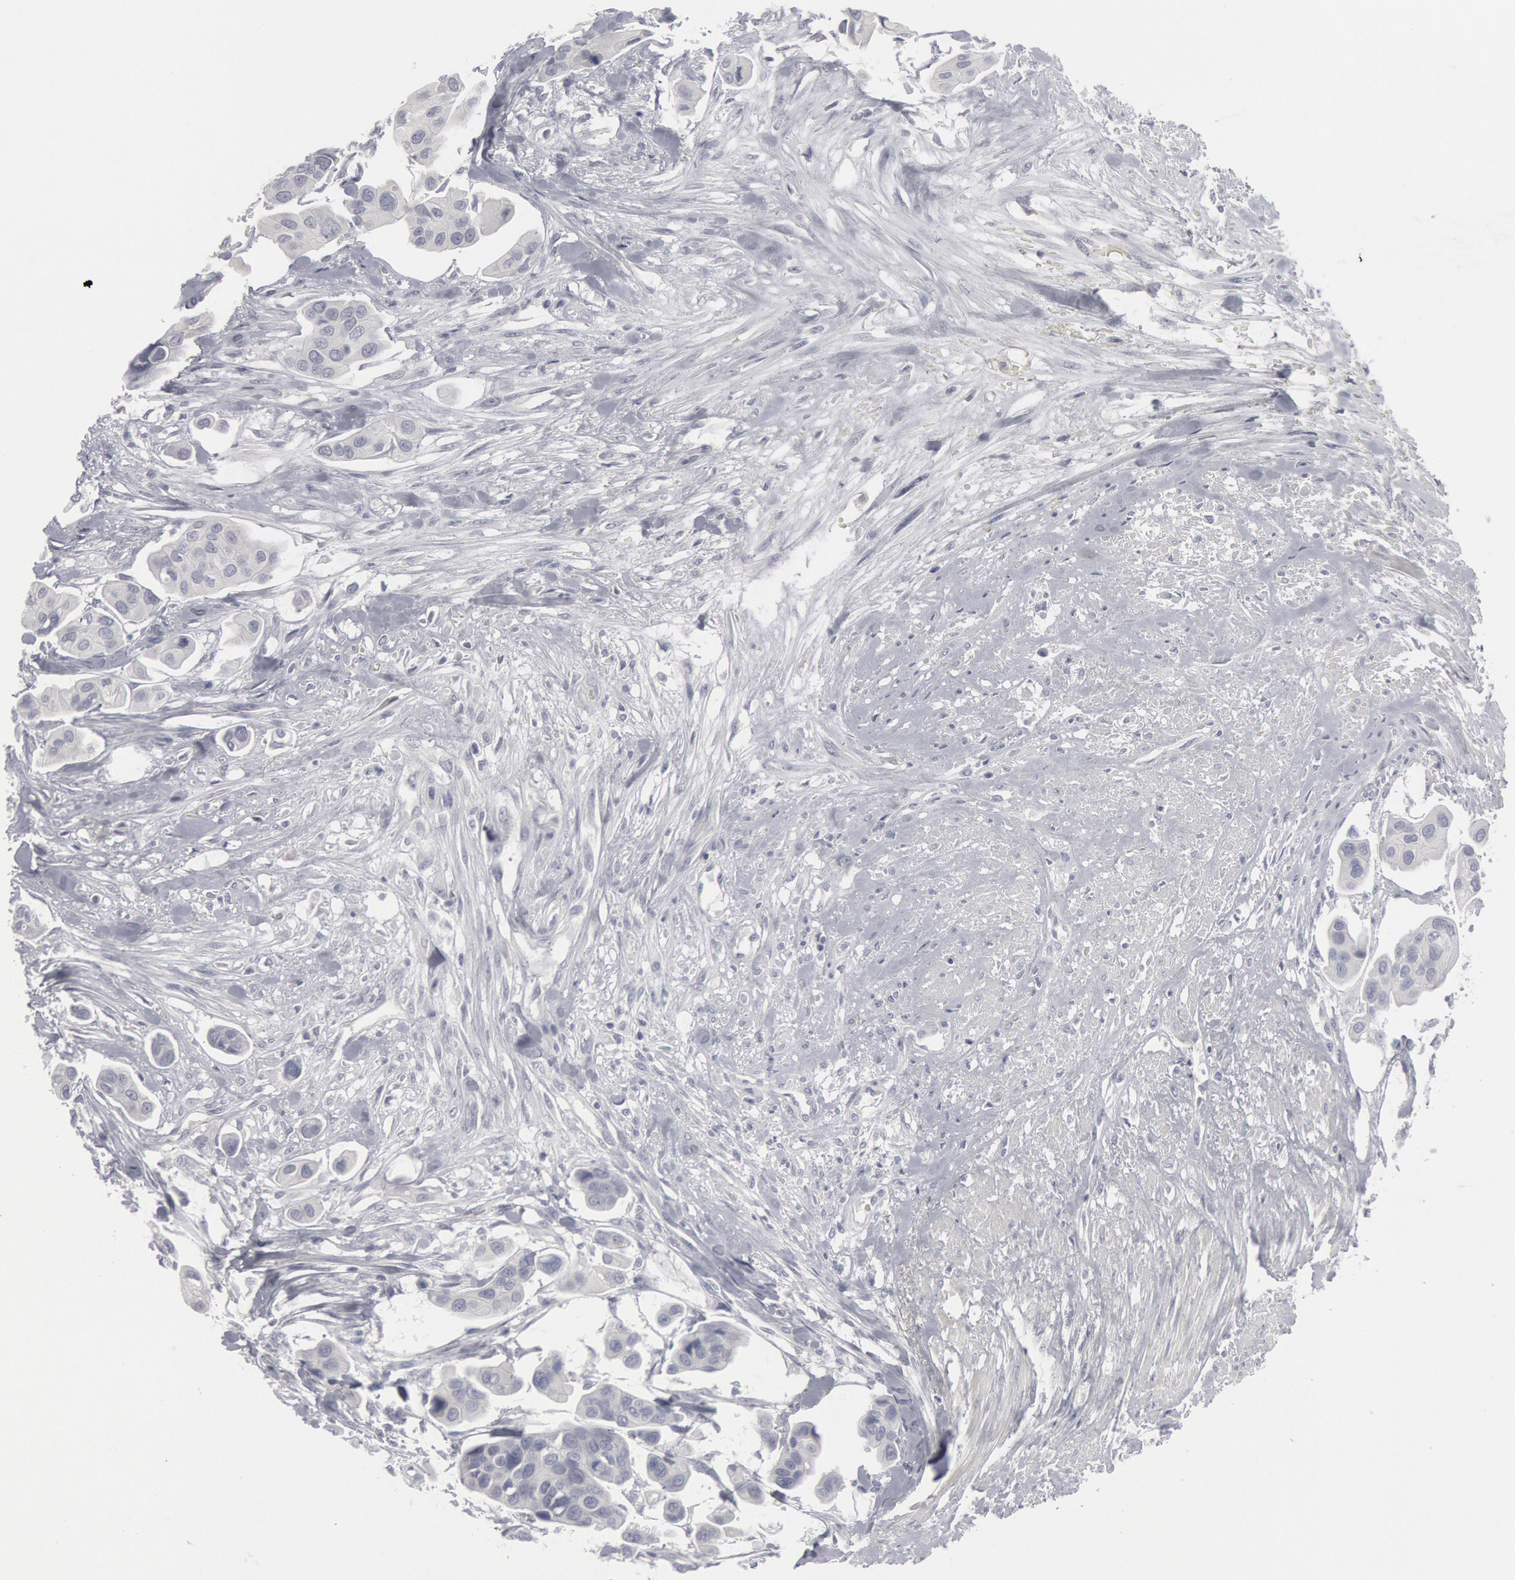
{"staining": {"intensity": "negative", "quantity": "none", "location": "none"}, "tissue": "urothelial cancer", "cell_type": "Tumor cells", "image_type": "cancer", "snomed": [{"axis": "morphology", "description": "Adenocarcinoma, NOS"}, {"axis": "topography", "description": "Urinary bladder"}], "caption": "This is an immunohistochemistry micrograph of adenocarcinoma. There is no expression in tumor cells.", "gene": "DMC1", "patient": {"sex": "male", "age": 61}}